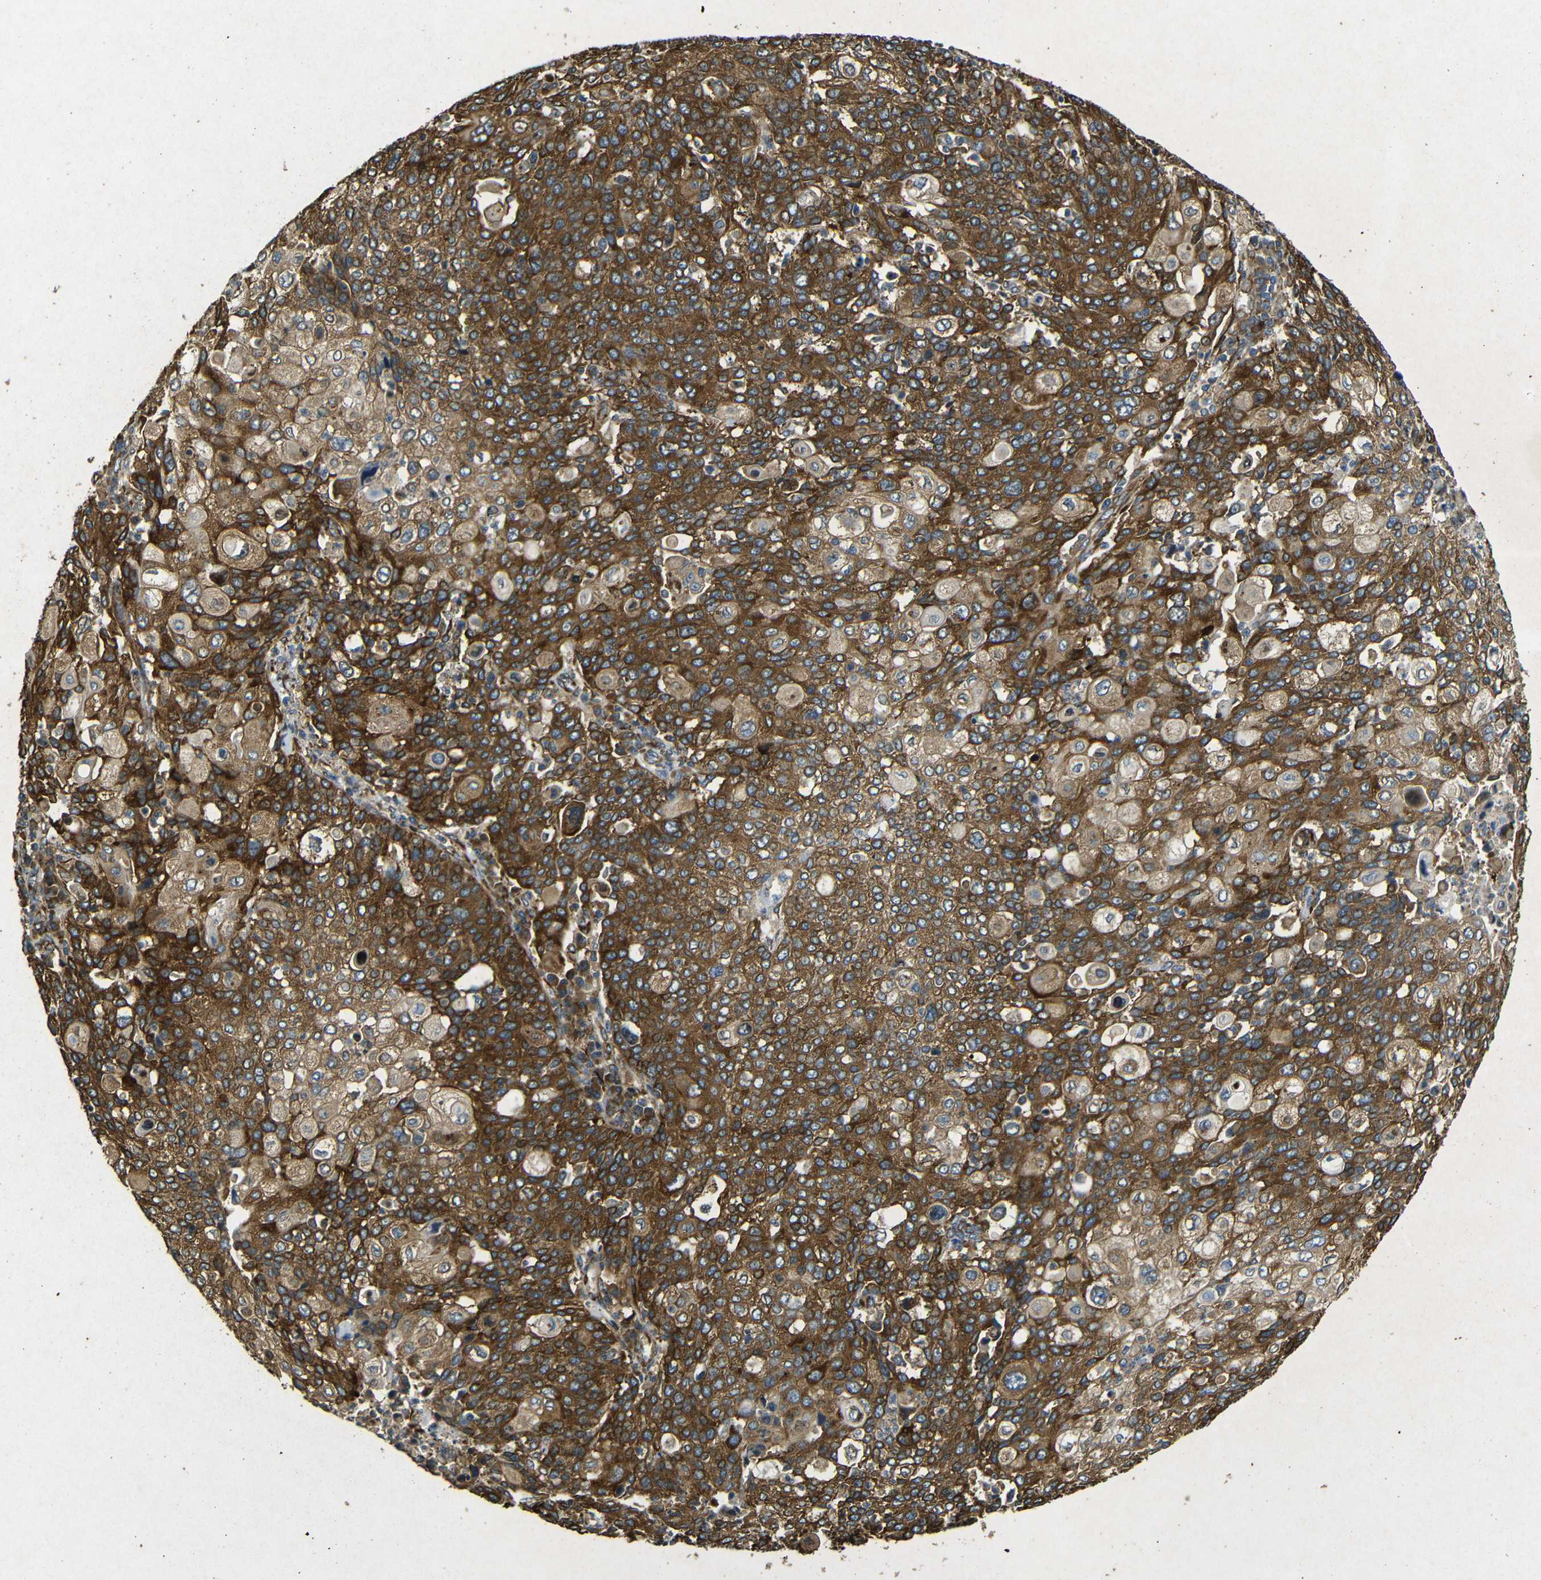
{"staining": {"intensity": "strong", "quantity": ">75%", "location": "cytoplasmic/membranous"}, "tissue": "cervical cancer", "cell_type": "Tumor cells", "image_type": "cancer", "snomed": [{"axis": "morphology", "description": "Squamous cell carcinoma, NOS"}, {"axis": "topography", "description": "Cervix"}], "caption": "Immunohistochemical staining of cervical cancer demonstrates high levels of strong cytoplasmic/membranous protein positivity in about >75% of tumor cells. Nuclei are stained in blue.", "gene": "BTF3", "patient": {"sex": "female", "age": 40}}